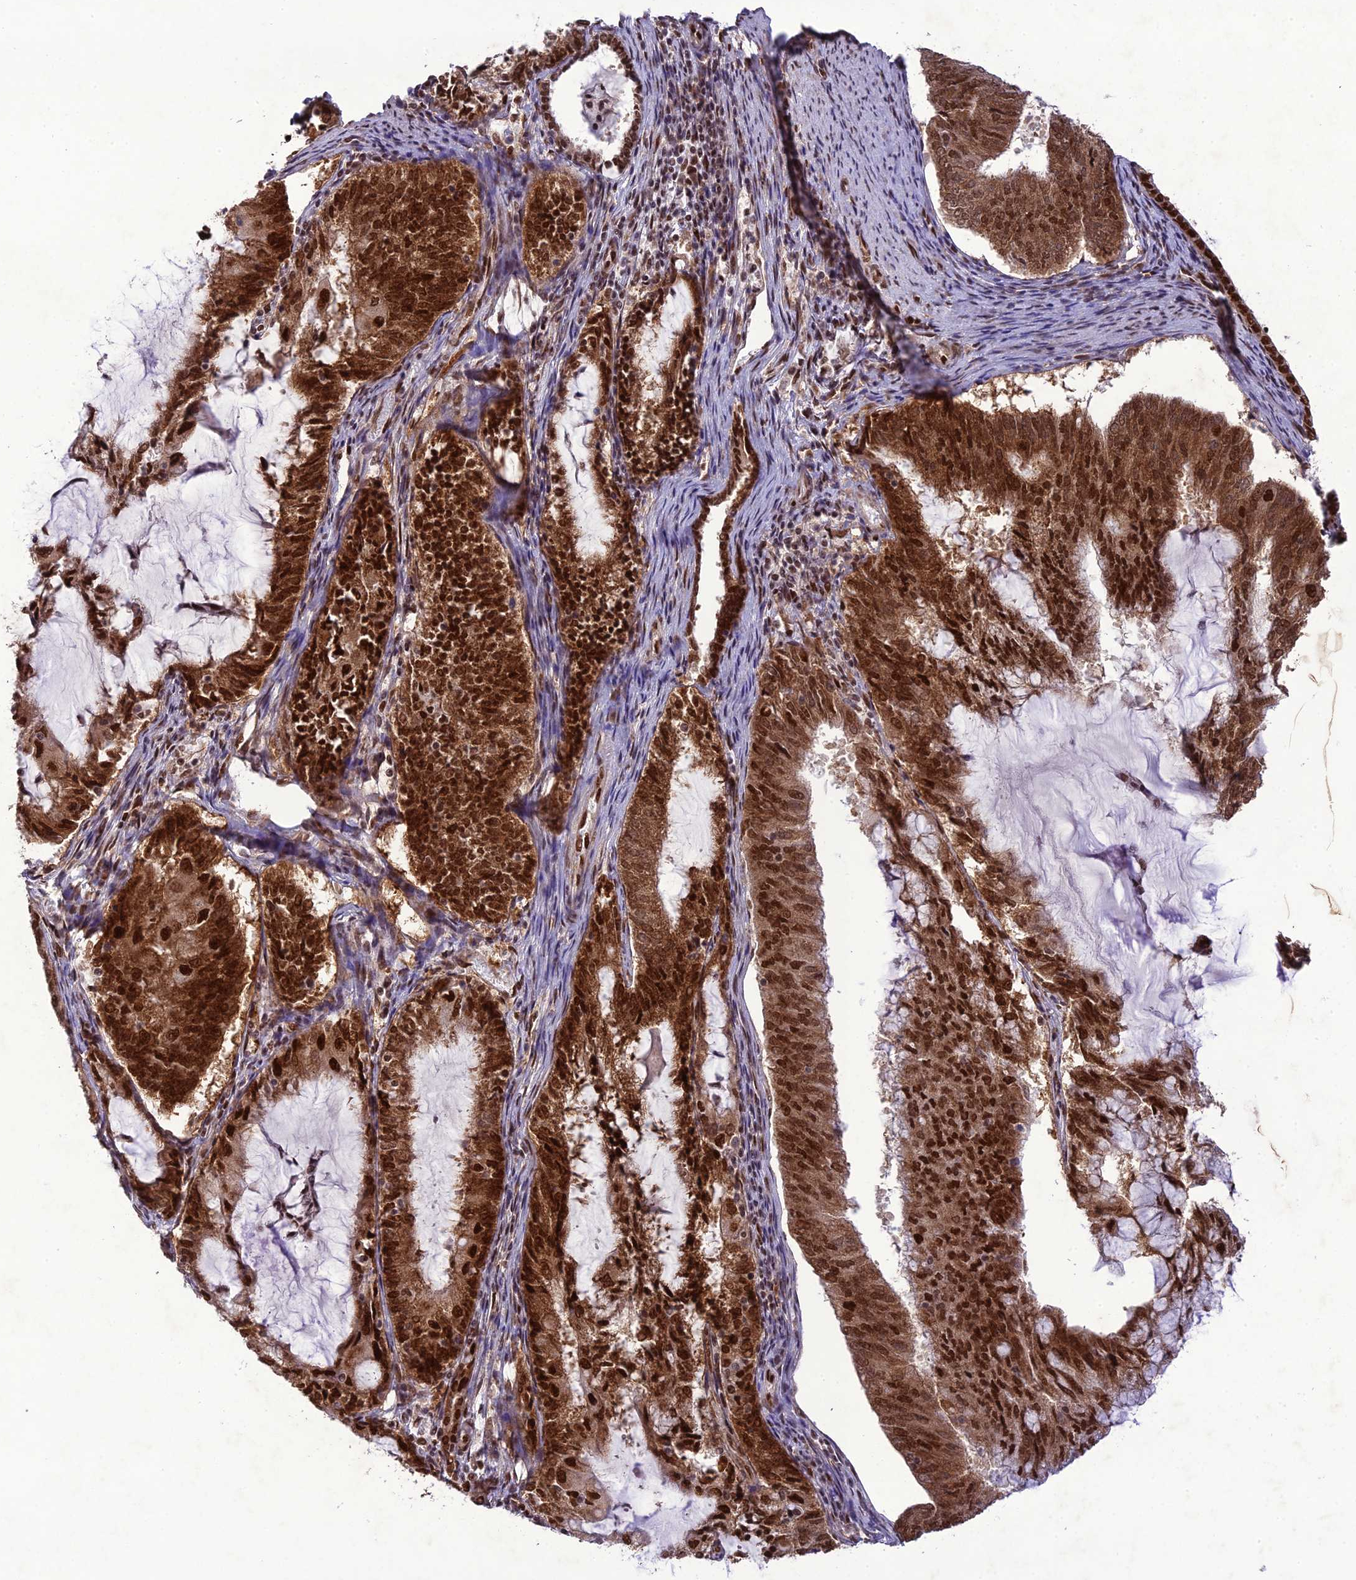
{"staining": {"intensity": "strong", "quantity": ">75%", "location": "cytoplasmic/membranous,nuclear"}, "tissue": "endometrial cancer", "cell_type": "Tumor cells", "image_type": "cancer", "snomed": [{"axis": "morphology", "description": "Adenocarcinoma, NOS"}, {"axis": "topography", "description": "Endometrium"}], "caption": "A high-resolution photomicrograph shows immunohistochemistry staining of endometrial cancer (adenocarcinoma), which demonstrates strong cytoplasmic/membranous and nuclear expression in about >75% of tumor cells.", "gene": "DDX1", "patient": {"sex": "female", "age": 81}}